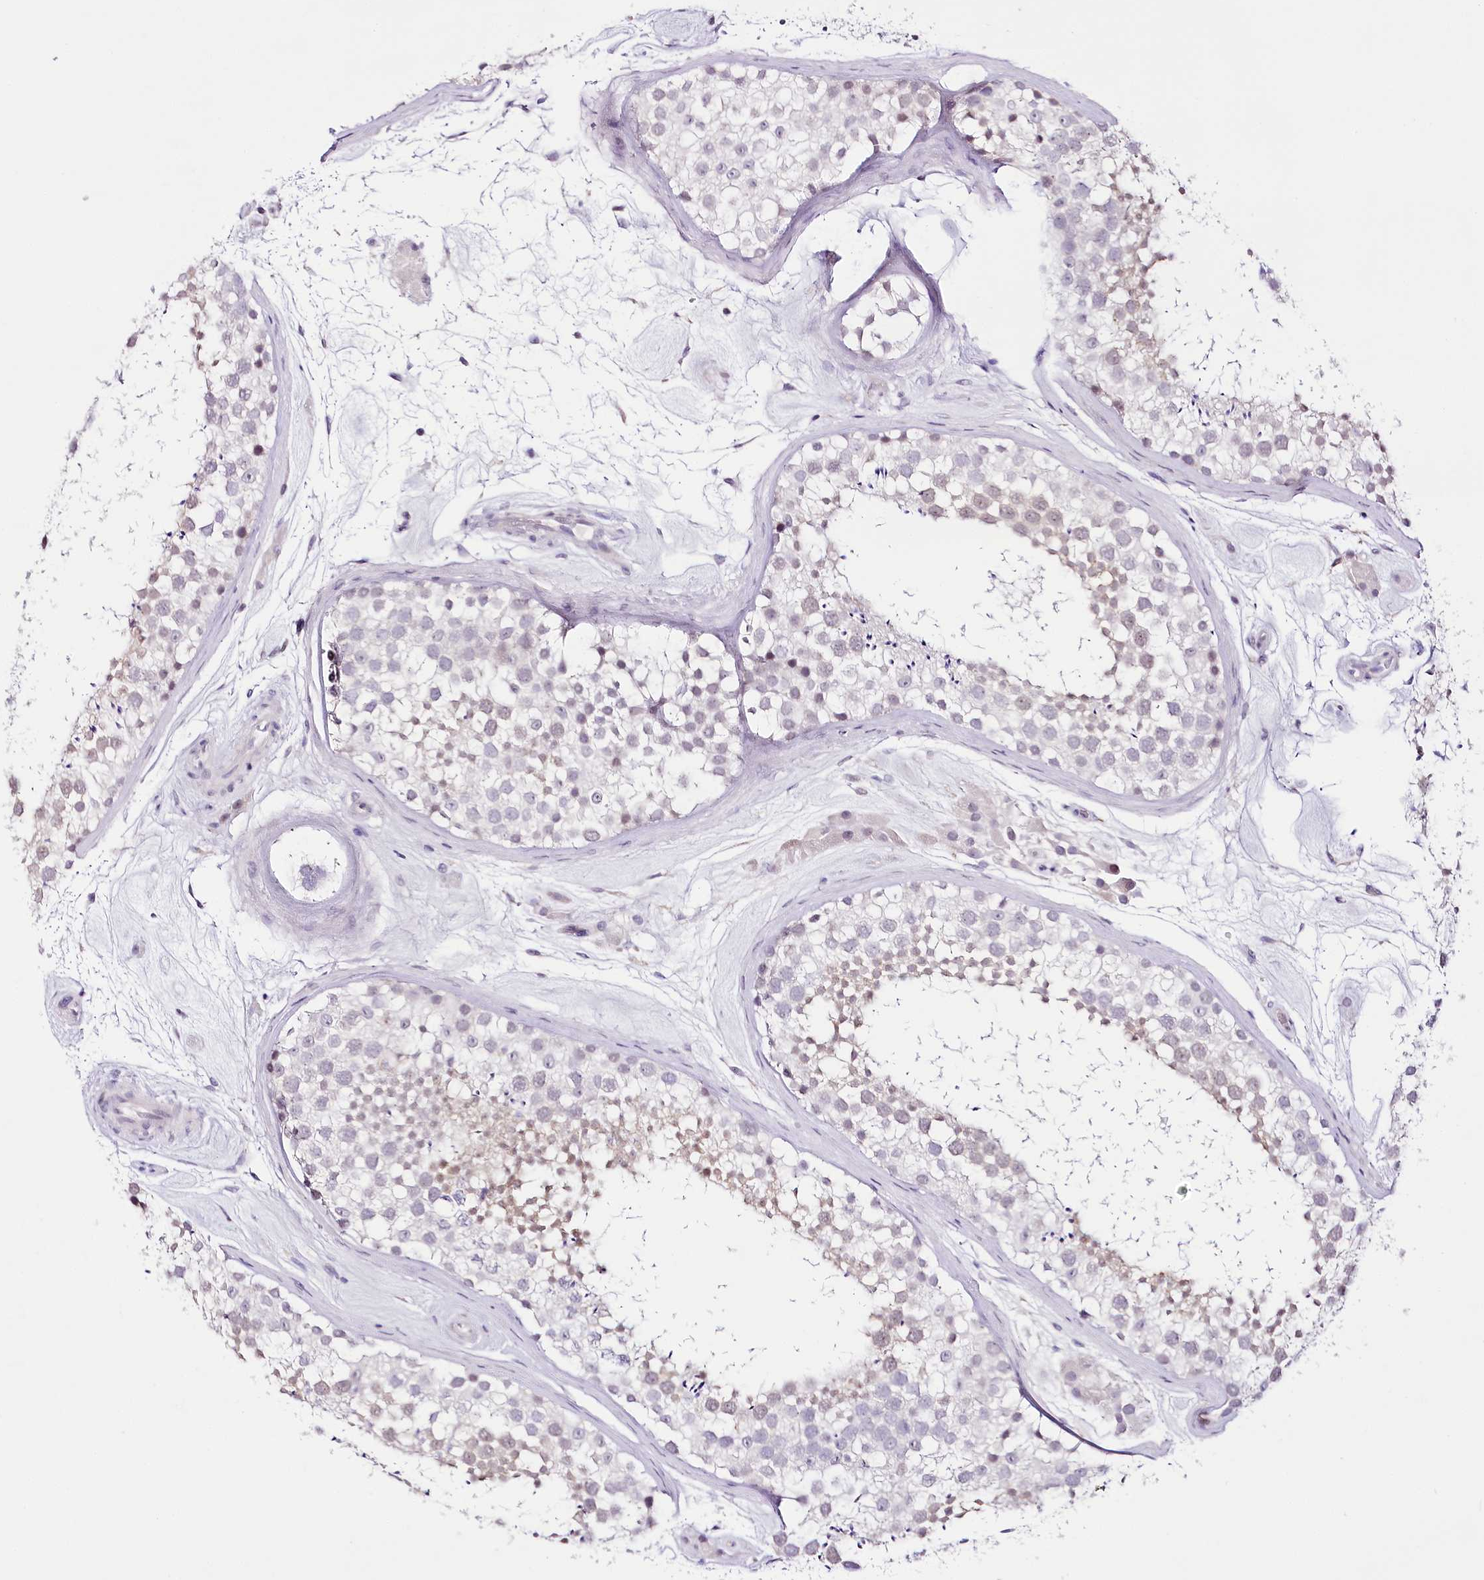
{"staining": {"intensity": "weak", "quantity": "<25%", "location": "nuclear"}, "tissue": "testis", "cell_type": "Cells in seminiferous ducts", "image_type": "normal", "snomed": [{"axis": "morphology", "description": "Normal tissue, NOS"}, {"axis": "topography", "description": "Testis"}], "caption": "IHC of normal testis reveals no expression in cells in seminiferous ducts.", "gene": "CCDC30", "patient": {"sex": "male", "age": 46}}